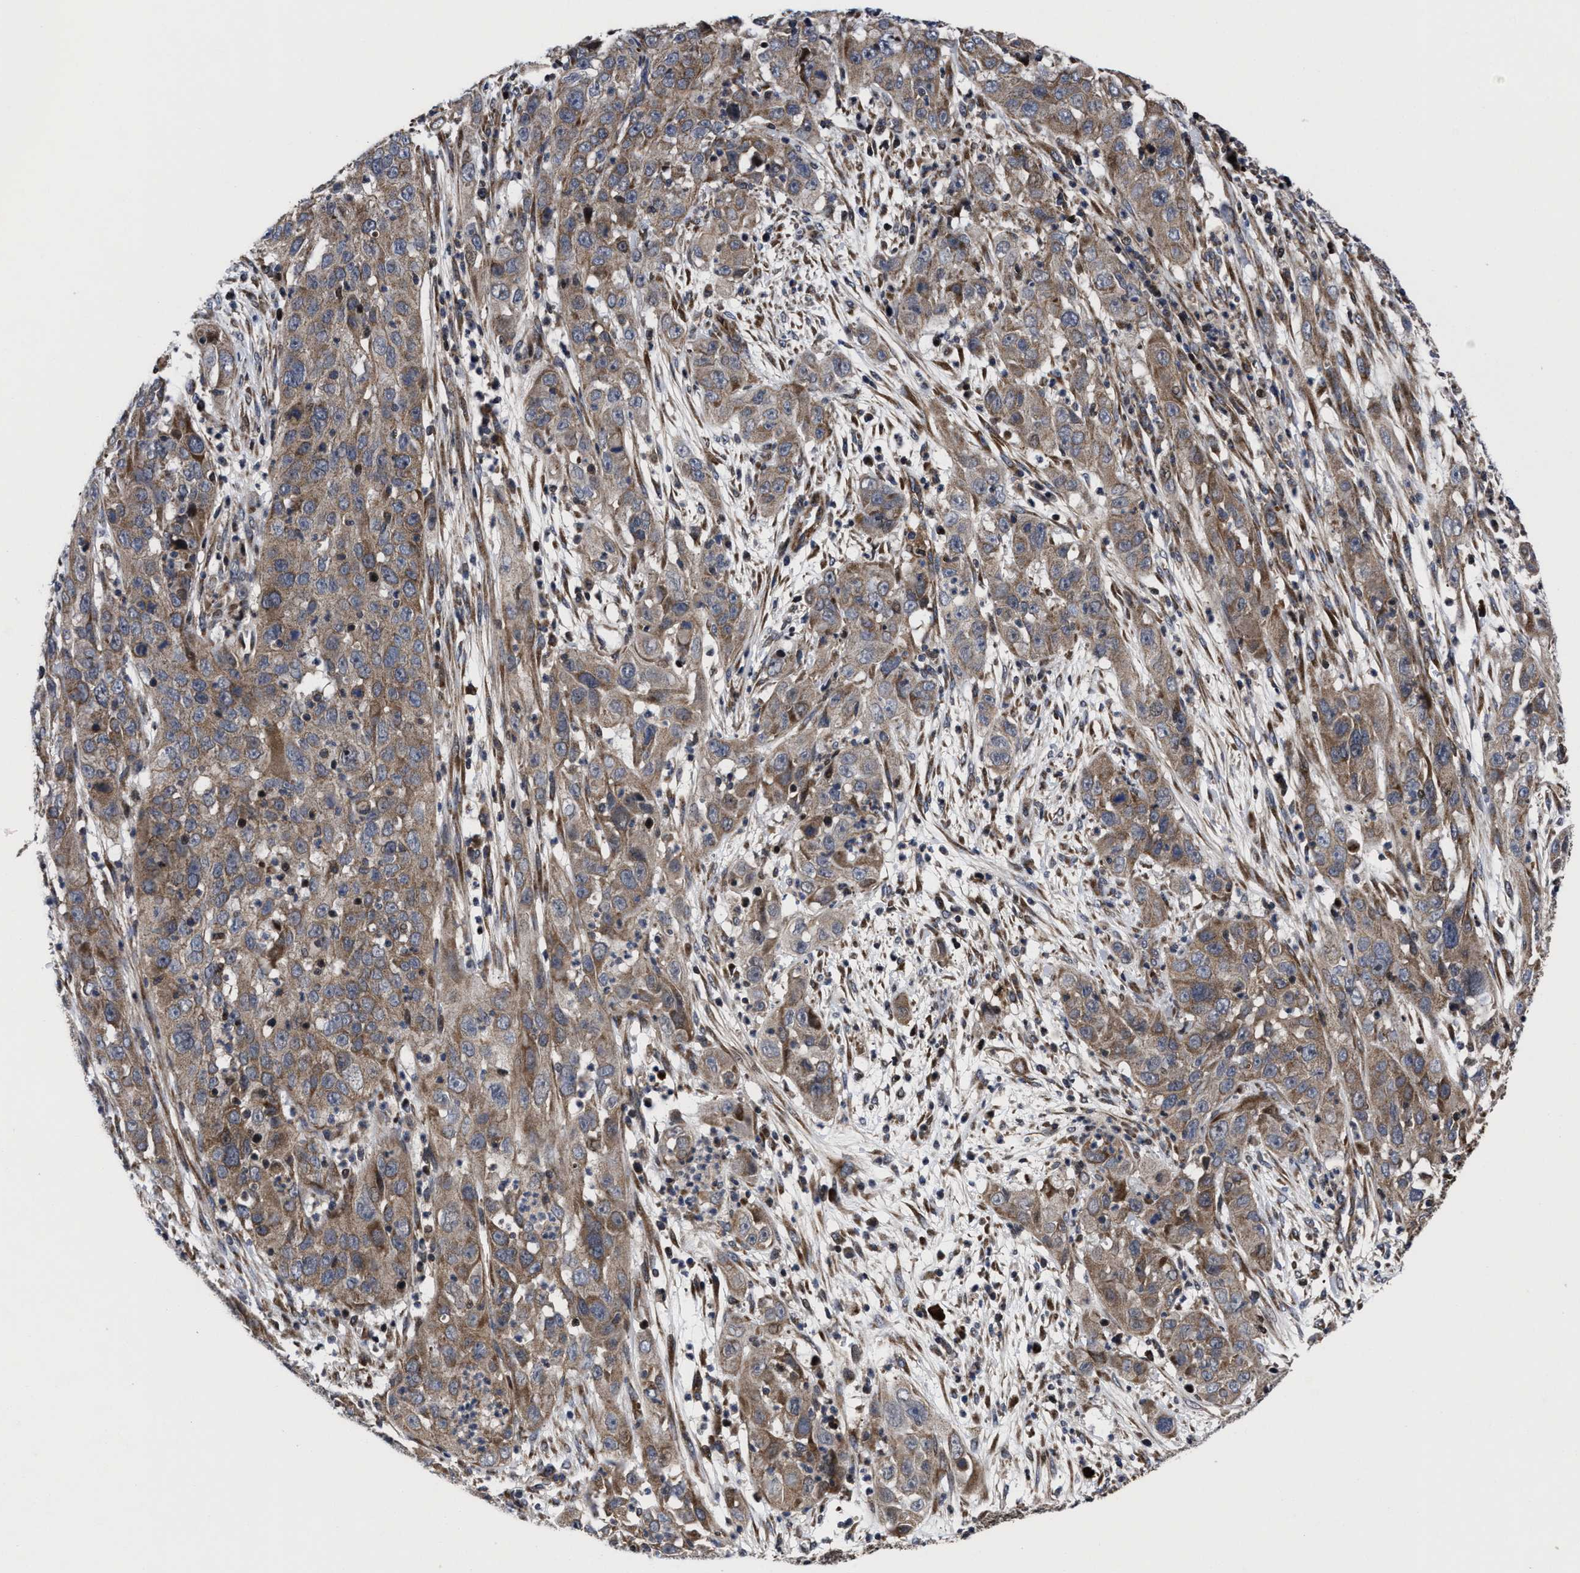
{"staining": {"intensity": "weak", "quantity": ">75%", "location": "cytoplasmic/membranous"}, "tissue": "cervical cancer", "cell_type": "Tumor cells", "image_type": "cancer", "snomed": [{"axis": "morphology", "description": "Squamous cell carcinoma, NOS"}, {"axis": "topography", "description": "Cervix"}], "caption": "Immunohistochemistry (IHC) (DAB (3,3'-diaminobenzidine)) staining of squamous cell carcinoma (cervical) shows weak cytoplasmic/membranous protein expression in approximately >75% of tumor cells.", "gene": "MRPL50", "patient": {"sex": "female", "age": 32}}